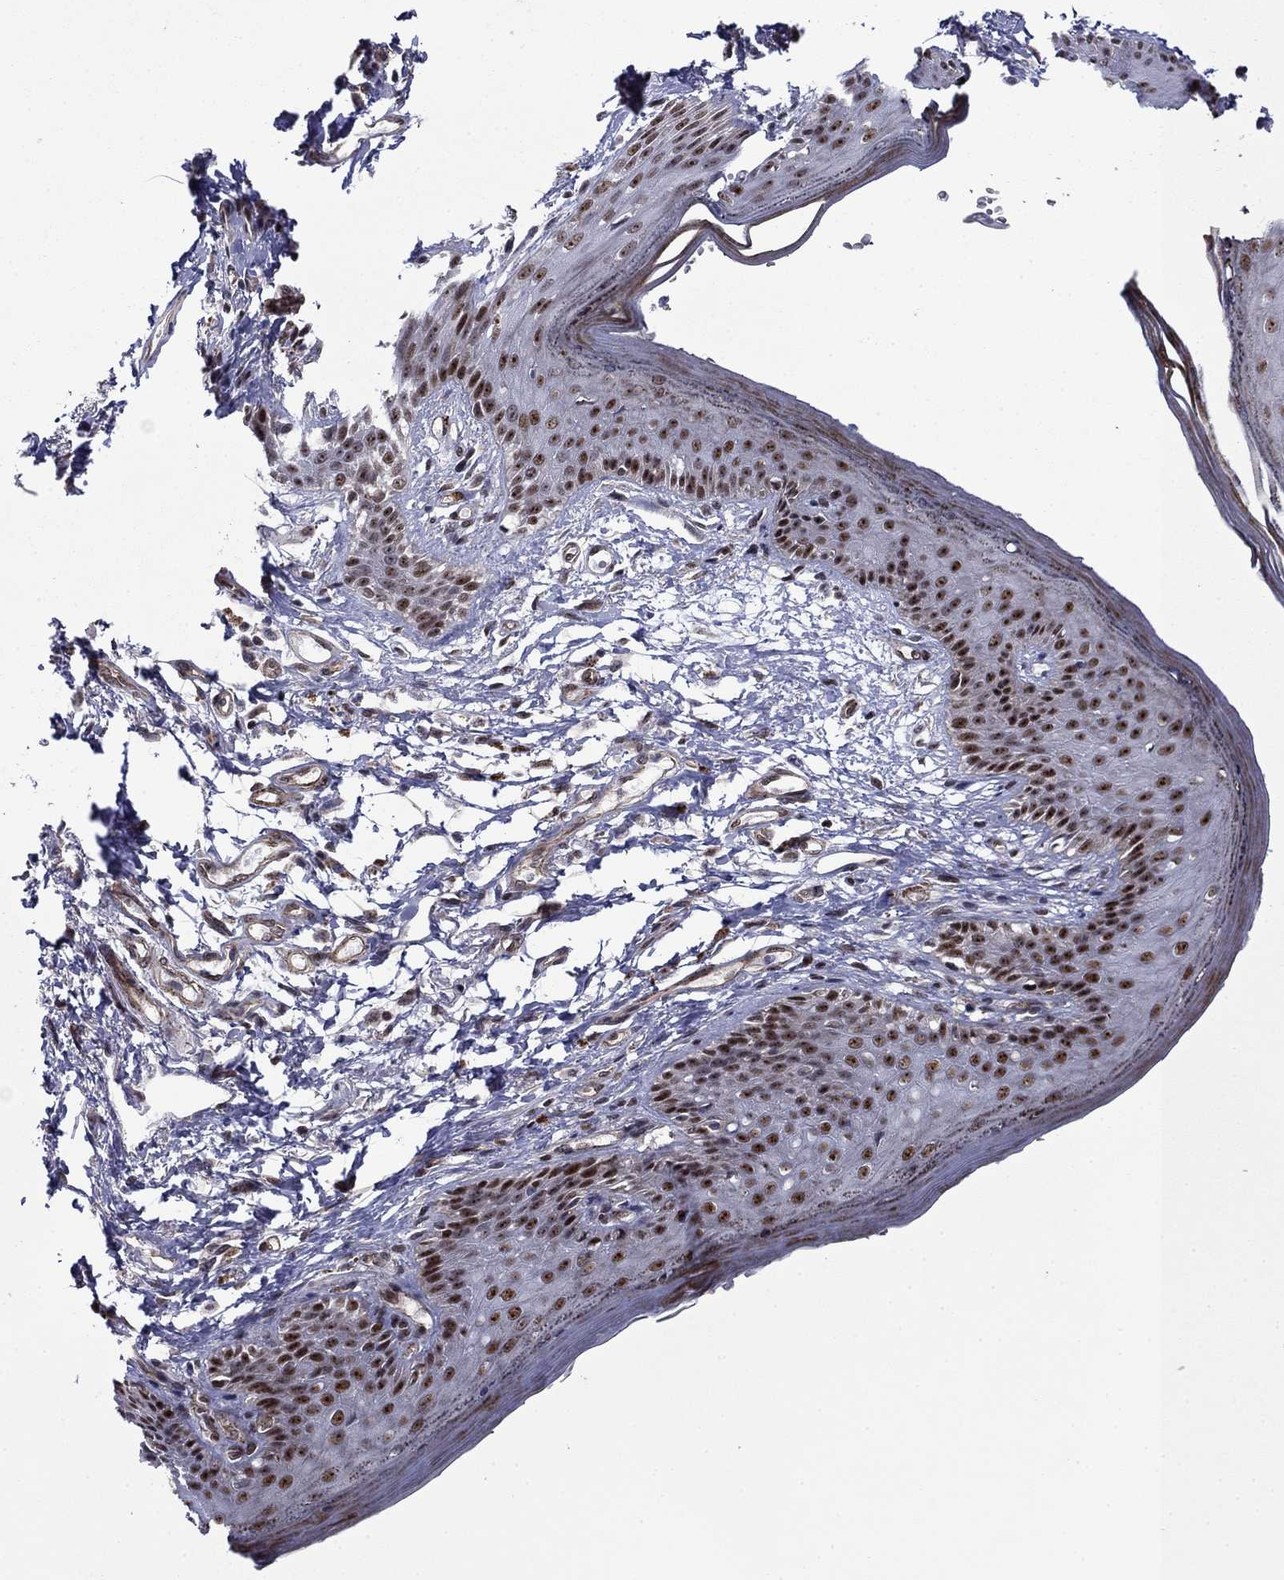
{"staining": {"intensity": "strong", "quantity": ">75%", "location": "nuclear"}, "tissue": "skin", "cell_type": "Epidermal cells", "image_type": "normal", "snomed": [{"axis": "morphology", "description": "Normal tissue, NOS"}, {"axis": "morphology", "description": "Adenocarcinoma, NOS"}, {"axis": "topography", "description": "Rectum"}, {"axis": "topography", "description": "Anal"}], "caption": "Unremarkable skin shows strong nuclear staining in about >75% of epidermal cells, visualized by immunohistochemistry.", "gene": "SURF2", "patient": {"sex": "female", "age": 68}}